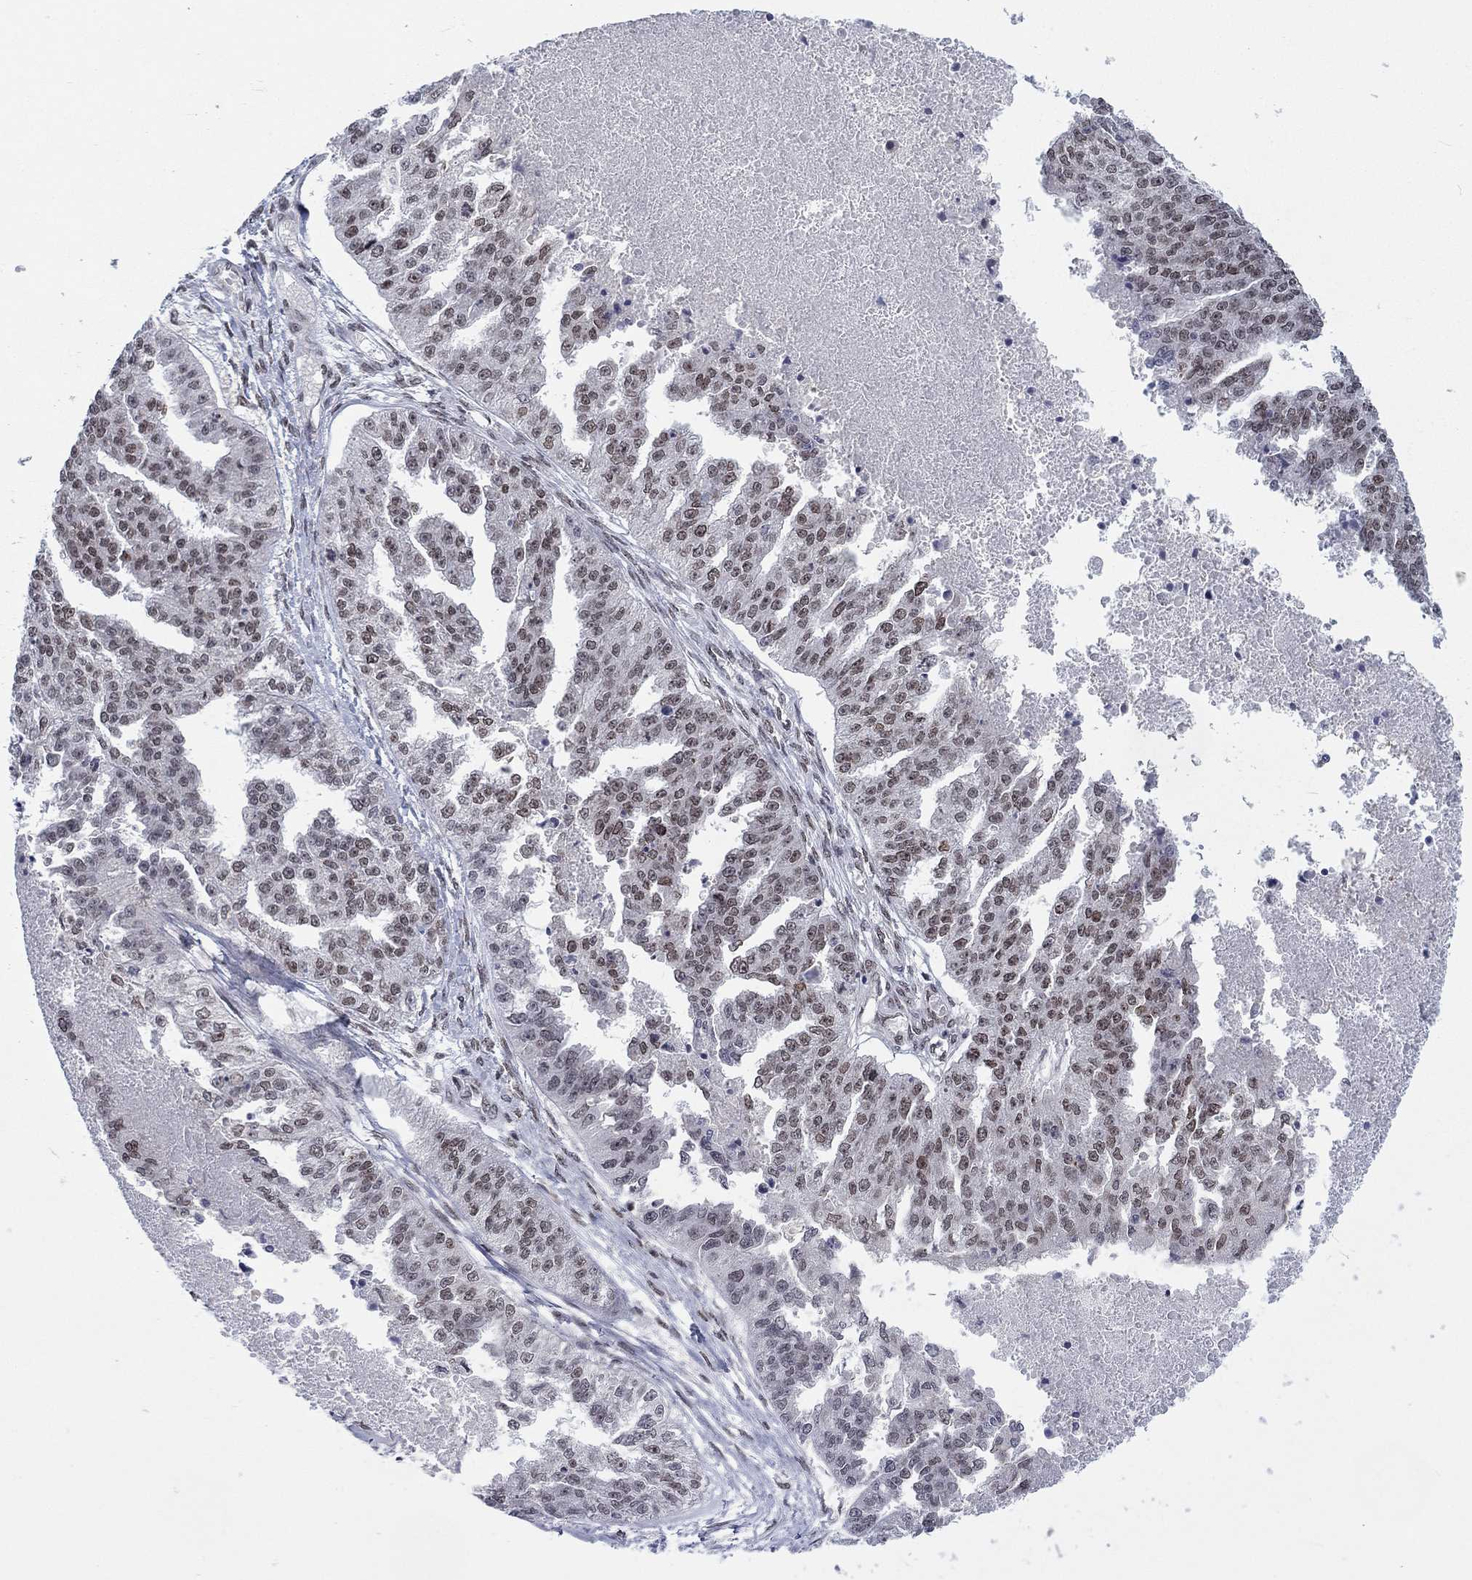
{"staining": {"intensity": "moderate", "quantity": "25%-75%", "location": "nuclear"}, "tissue": "ovarian cancer", "cell_type": "Tumor cells", "image_type": "cancer", "snomed": [{"axis": "morphology", "description": "Cystadenocarcinoma, serous, NOS"}, {"axis": "topography", "description": "Ovary"}], "caption": "Protein expression analysis of ovarian serous cystadenocarcinoma demonstrates moderate nuclear positivity in approximately 25%-75% of tumor cells.", "gene": "FYTTD1", "patient": {"sex": "female", "age": 58}}